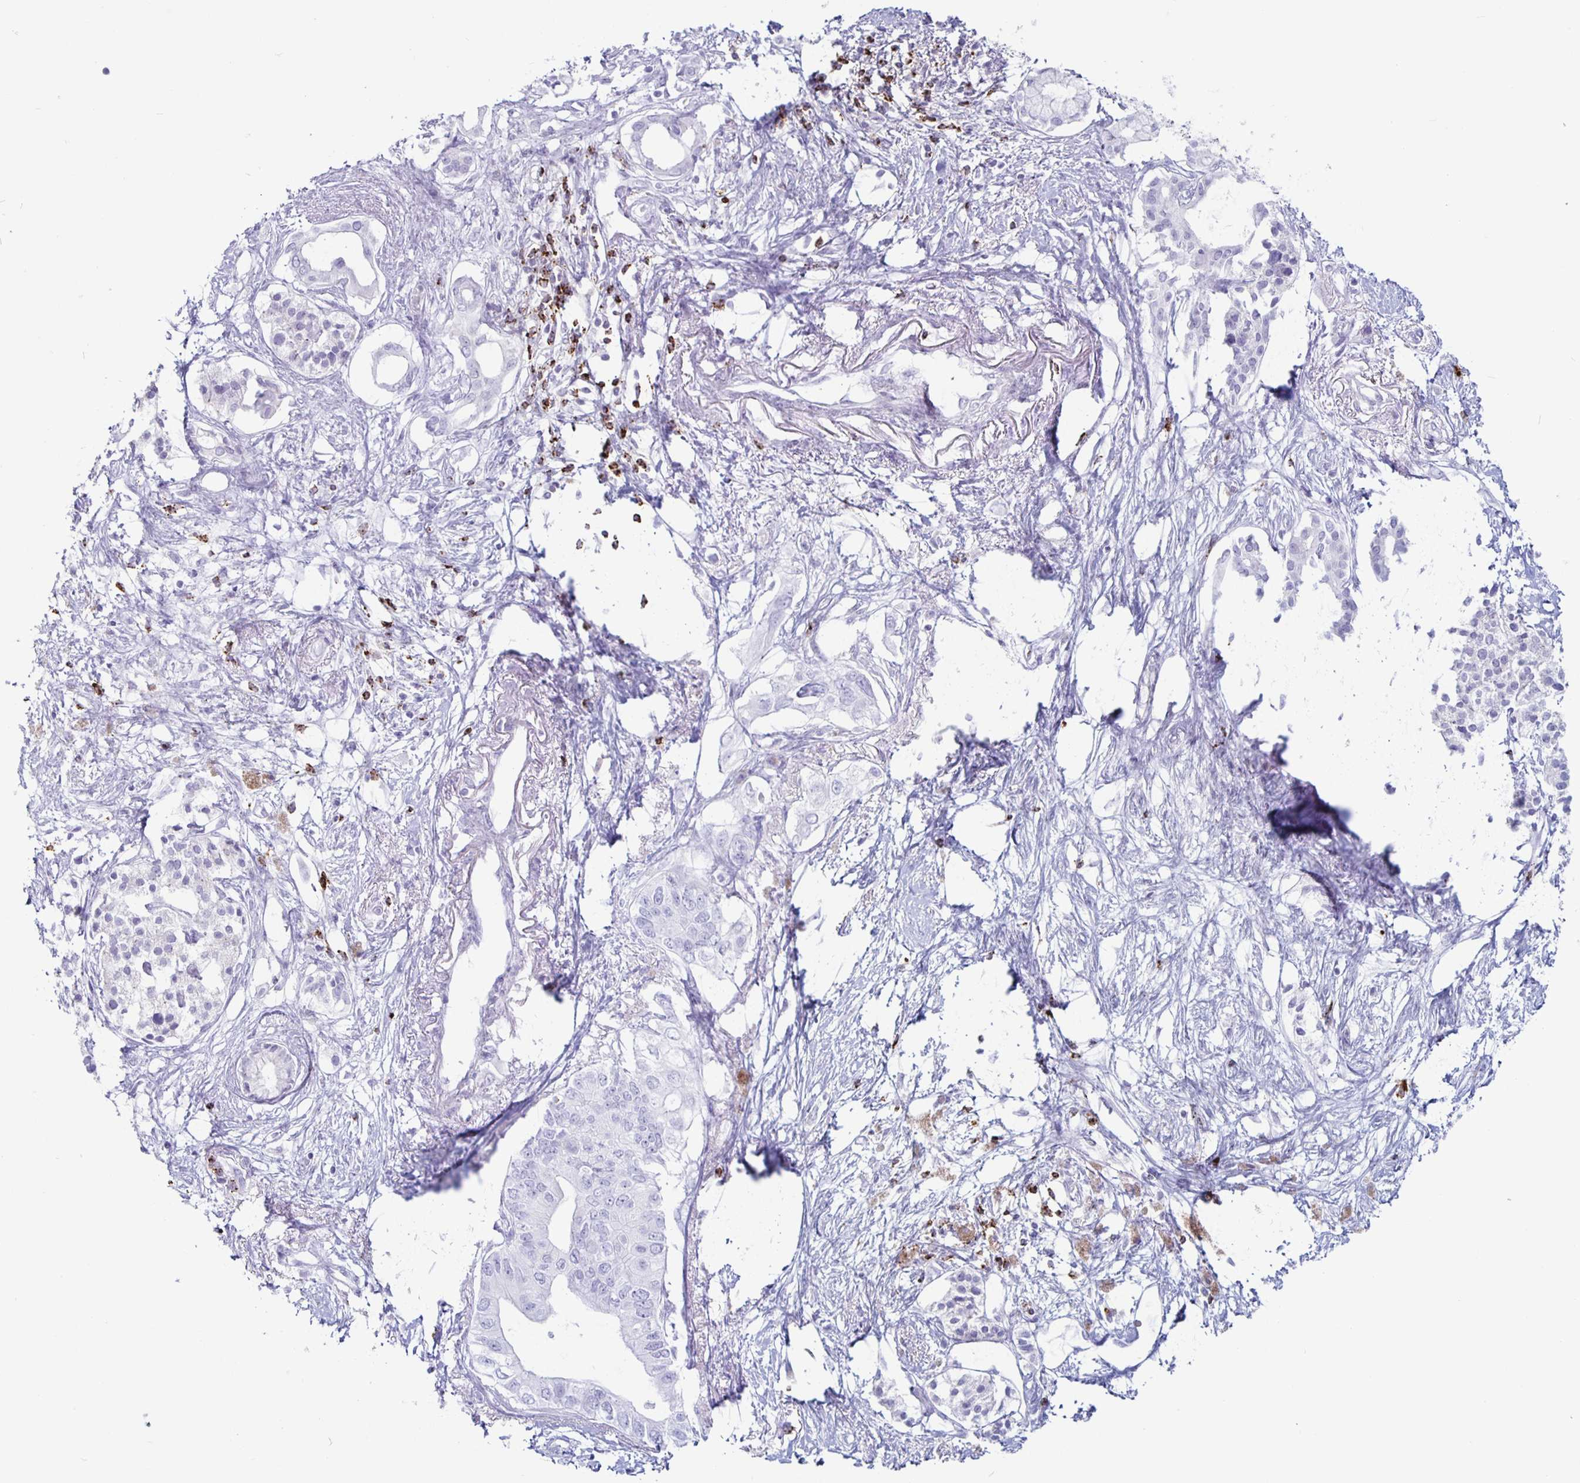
{"staining": {"intensity": "negative", "quantity": "none", "location": "none"}, "tissue": "pancreatic cancer", "cell_type": "Tumor cells", "image_type": "cancer", "snomed": [{"axis": "morphology", "description": "Adenocarcinoma, NOS"}, {"axis": "topography", "description": "Pancreas"}], "caption": "DAB immunohistochemical staining of adenocarcinoma (pancreatic) reveals no significant expression in tumor cells.", "gene": "GZMK", "patient": {"sex": "female", "age": 63}}